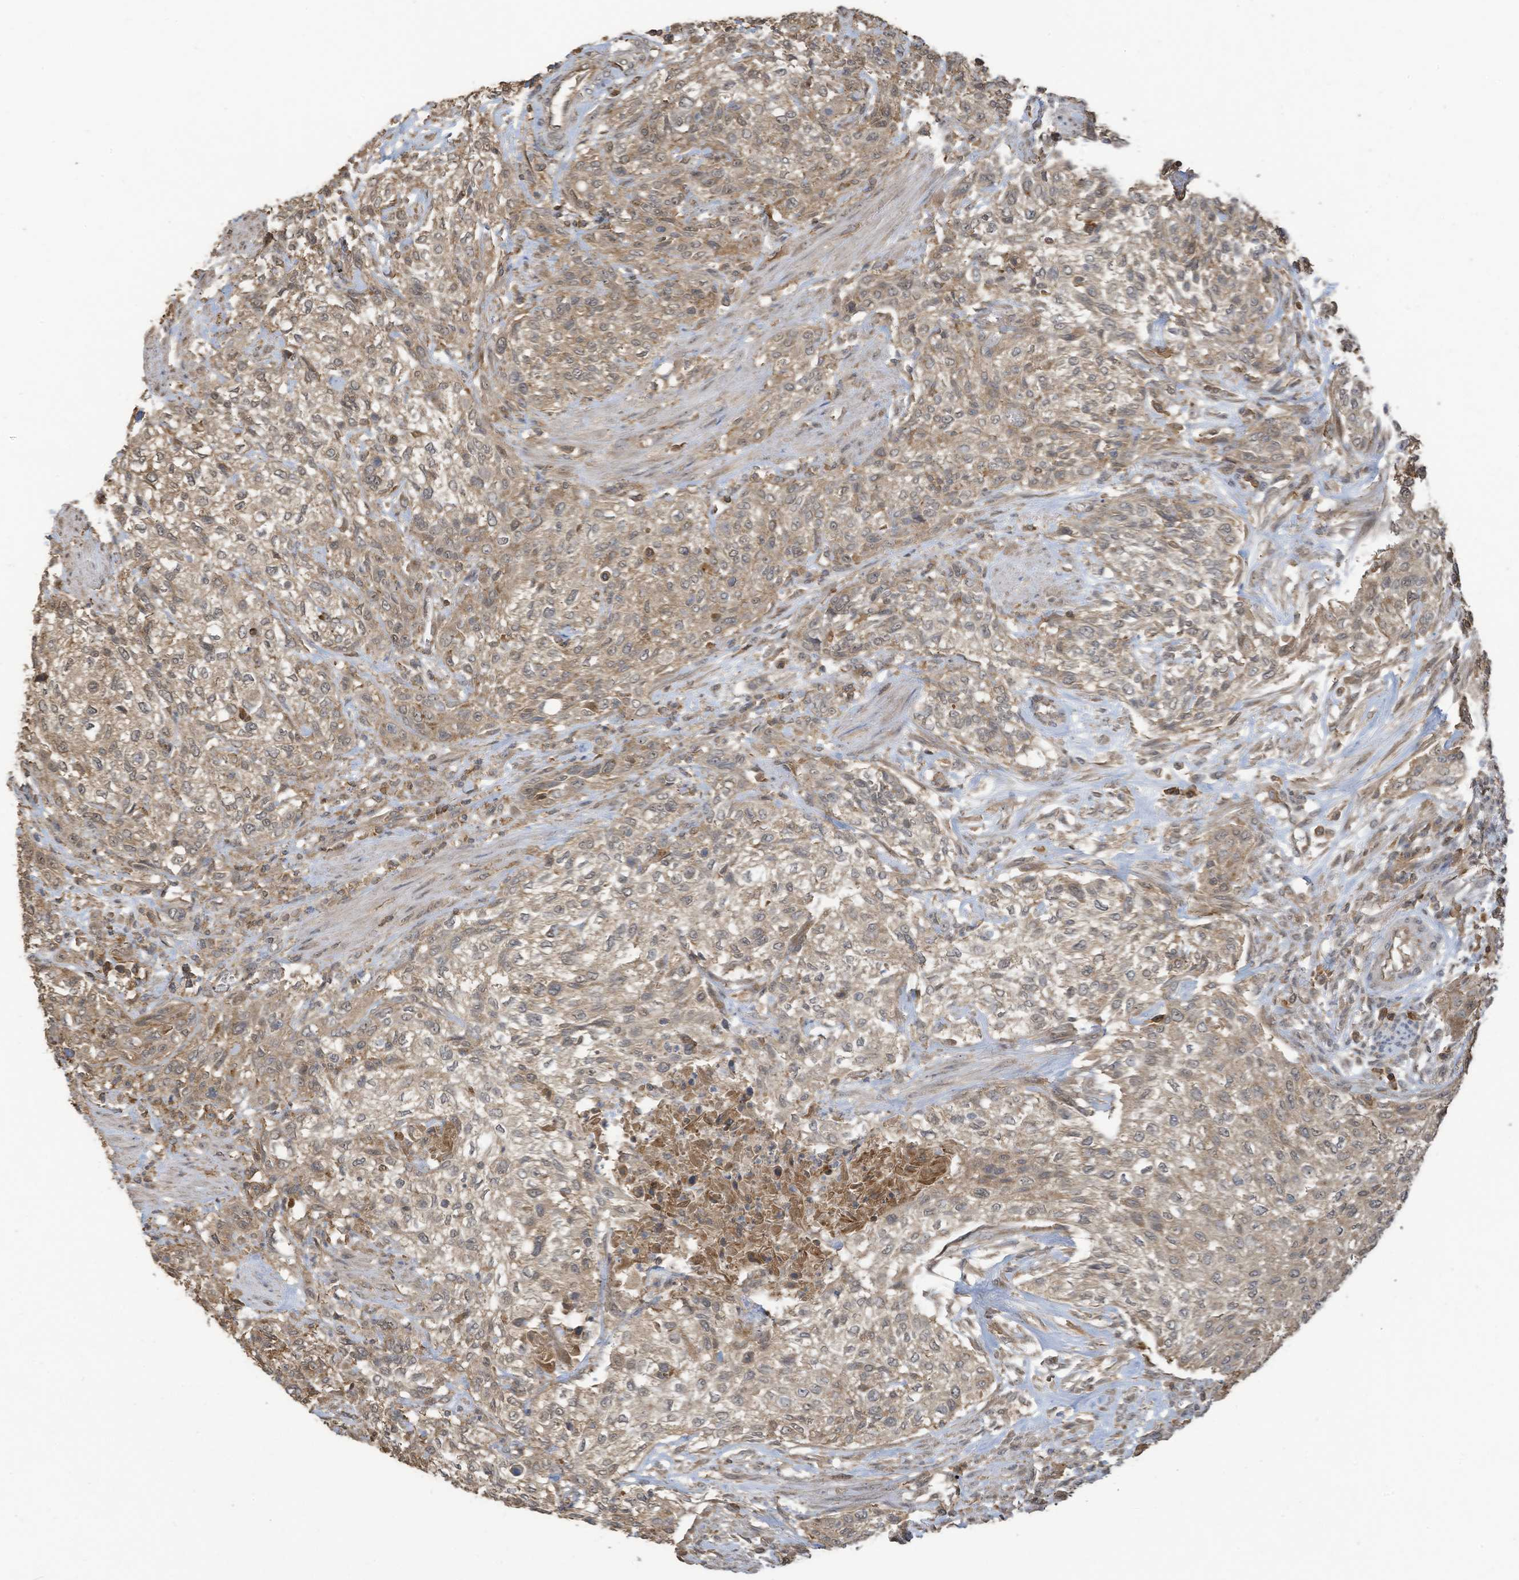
{"staining": {"intensity": "weak", "quantity": ">75%", "location": "cytoplasmic/membranous"}, "tissue": "urothelial cancer", "cell_type": "Tumor cells", "image_type": "cancer", "snomed": [{"axis": "morphology", "description": "Urothelial carcinoma, High grade"}, {"axis": "topography", "description": "Urinary bladder"}], "caption": "Urothelial cancer stained for a protein displays weak cytoplasmic/membranous positivity in tumor cells.", "gene": "COX10", "patient": {"sex": "male", "age": 35}}